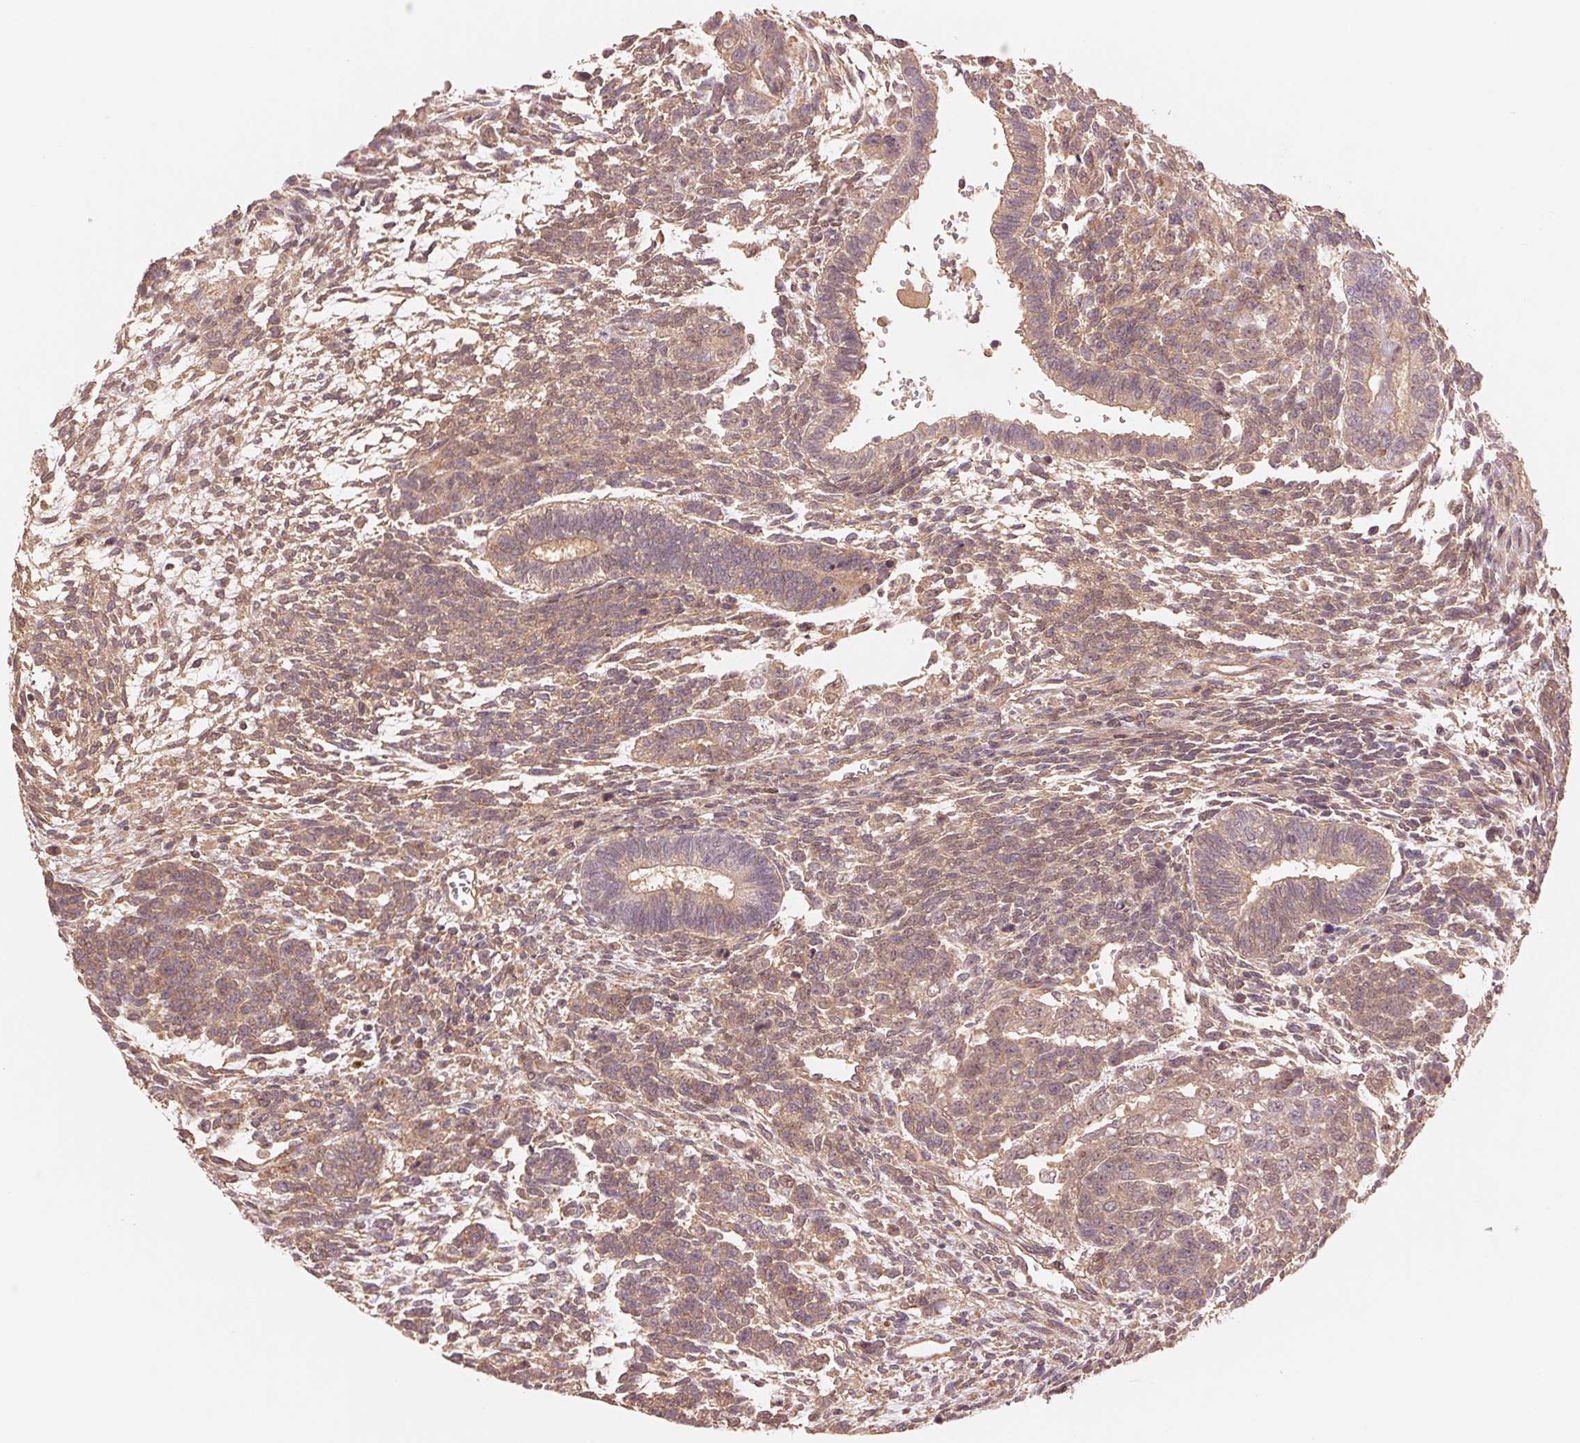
{"staining": {"intensity": "weak", "quantity": ">75%", "location": "cytoplasmic/membranous"}, "tissue": "testis cancer", "cell_type": "Tumor cells", "image_type": "cancer", "snomed": [{"axis": "morphology", "description": "Carcinoma, Embryonal, NOS"}, {"axis": "topography", "description": "Testis"}], "caption": "Immunohistochemical staining of testis cancer (embryonal carcinoma) exhibits weak cytoplasmic/membranous protein positivity in approximately >75% of tumor cells.", "gene": "PPIA", "patient": {"sex": "male", "age": 23}}